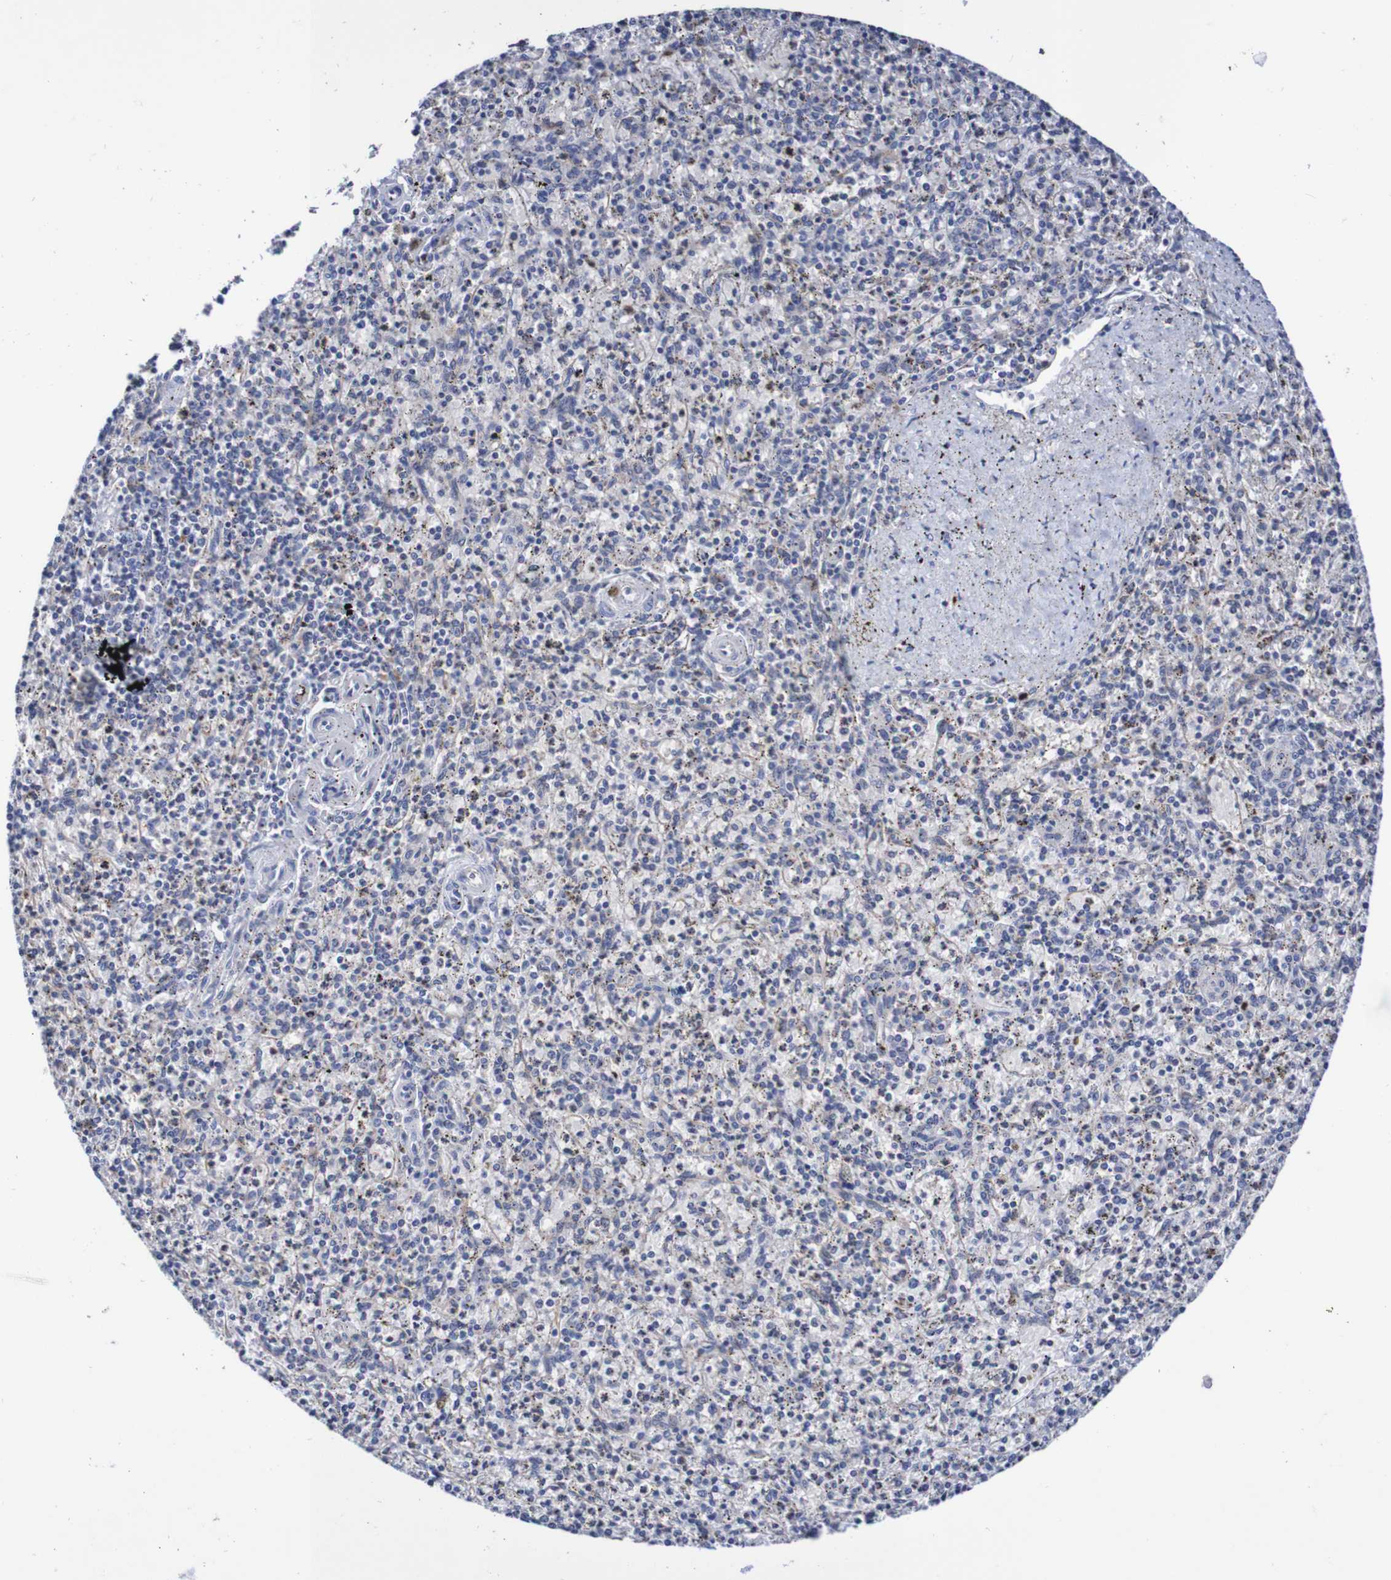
{"staining": {"intensity": "negative", "quantity": "none", "location": "none"}, "tissue": "spleen", "cell_type": "Cells in red pulp", "image_type": "normal", "snomed": [{"axis": "morphology", "description": "Normal tissue, NOS"}, {"axis": "topography", "description": "Spleen"}], "caption": "The immunohistochemistry micrograph has no significant positivity in cells in red pulp of spleen.", "gene": "SEZ6", "patient": {"sex": "male", "age": 72}}